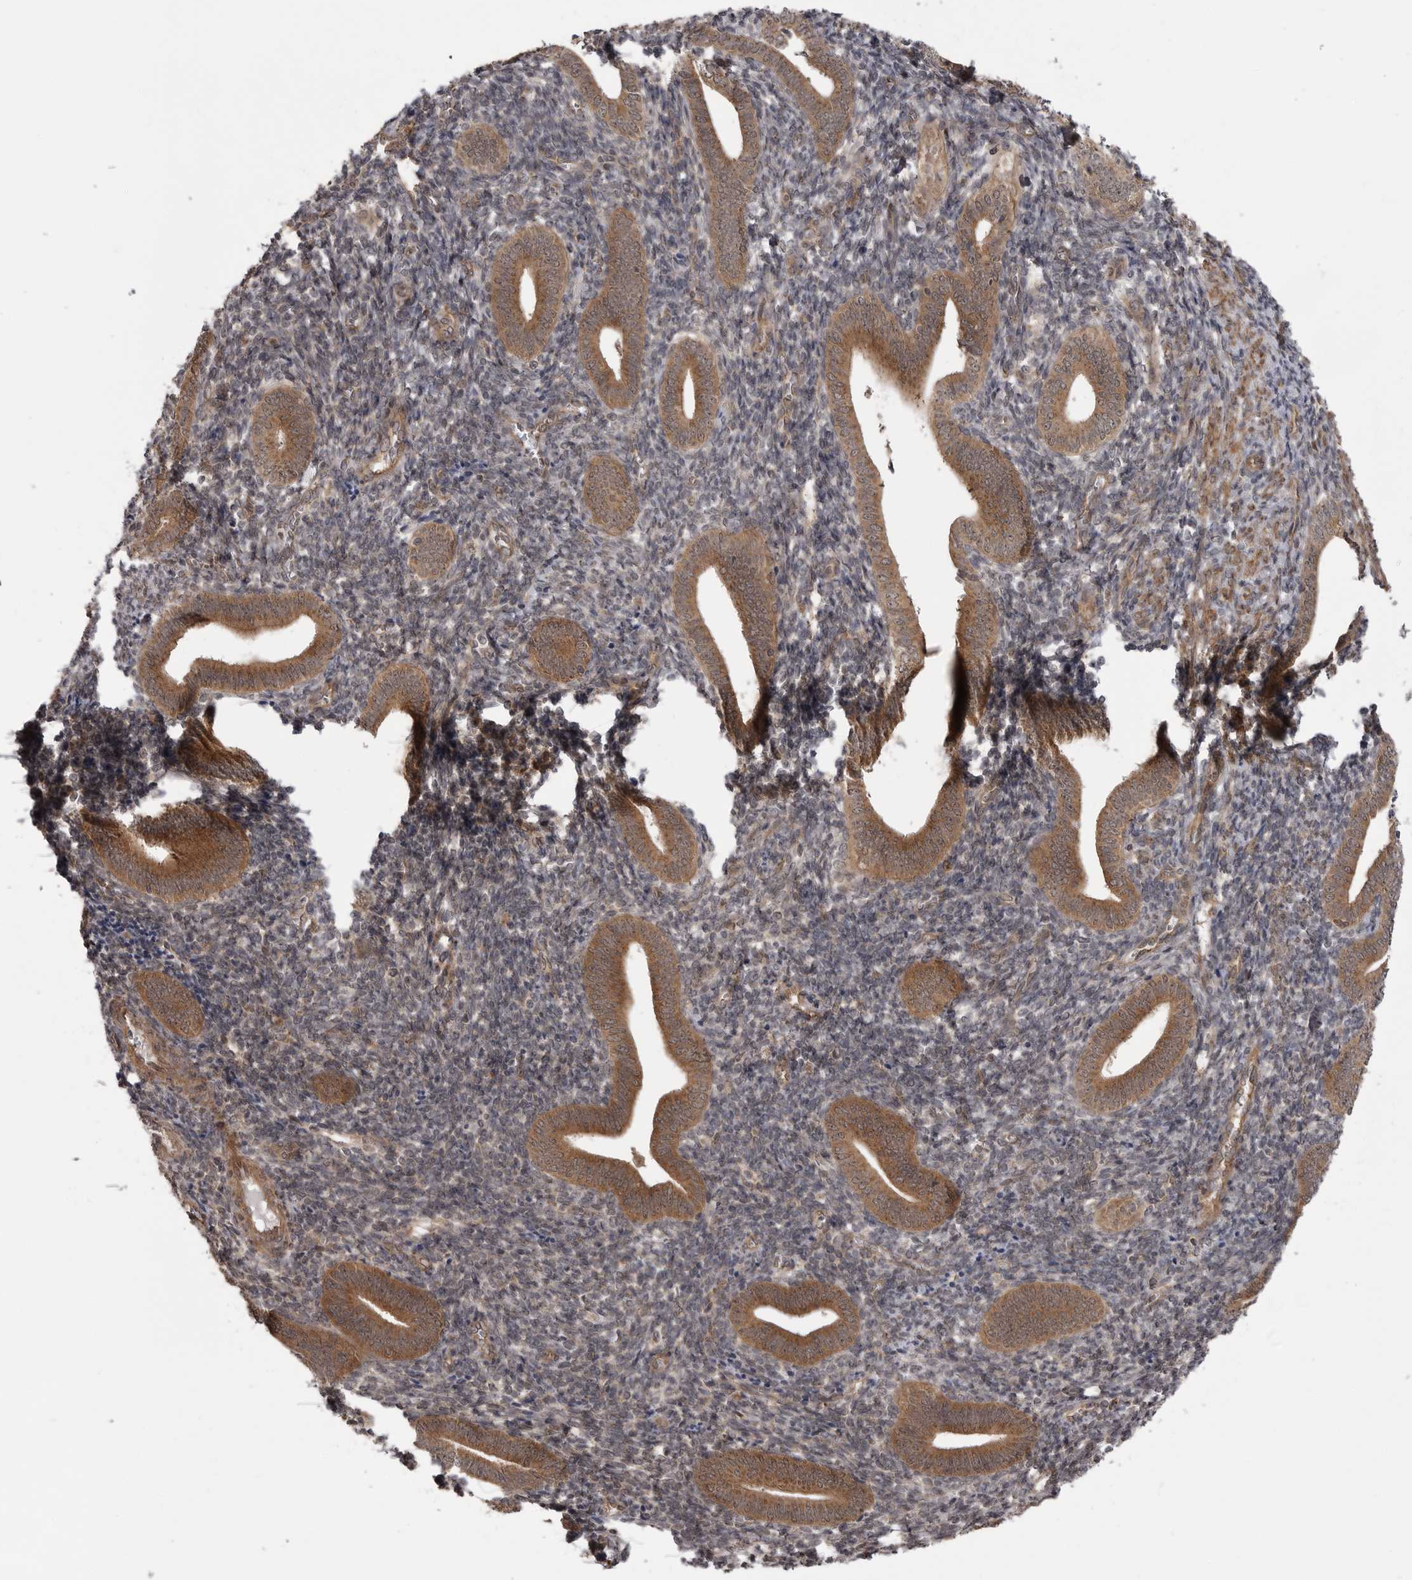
{"staining": {"intensity": "weak", "quantity": "<25%", "location": "nuclear"}, "tissue": "endometrium", "cell_type": "Cells in endometrial stroma", "image_type": "normal", "snomed": [{"axis": "morphology", "description": "Normal tissue, NOS"}, {"axis": "topography", "description": "Uterus"}, {"axis": "topography", "description": "Endometrium"}], "caption": "Immunohistochemistry (IHC) photomicrograph of unremarkable human endometrium stained for a protein (brown), which shows no positivity in cells in endometrial stroma.", "gene": "PDCL", "patient": {"sex": "female", "age": 33}}